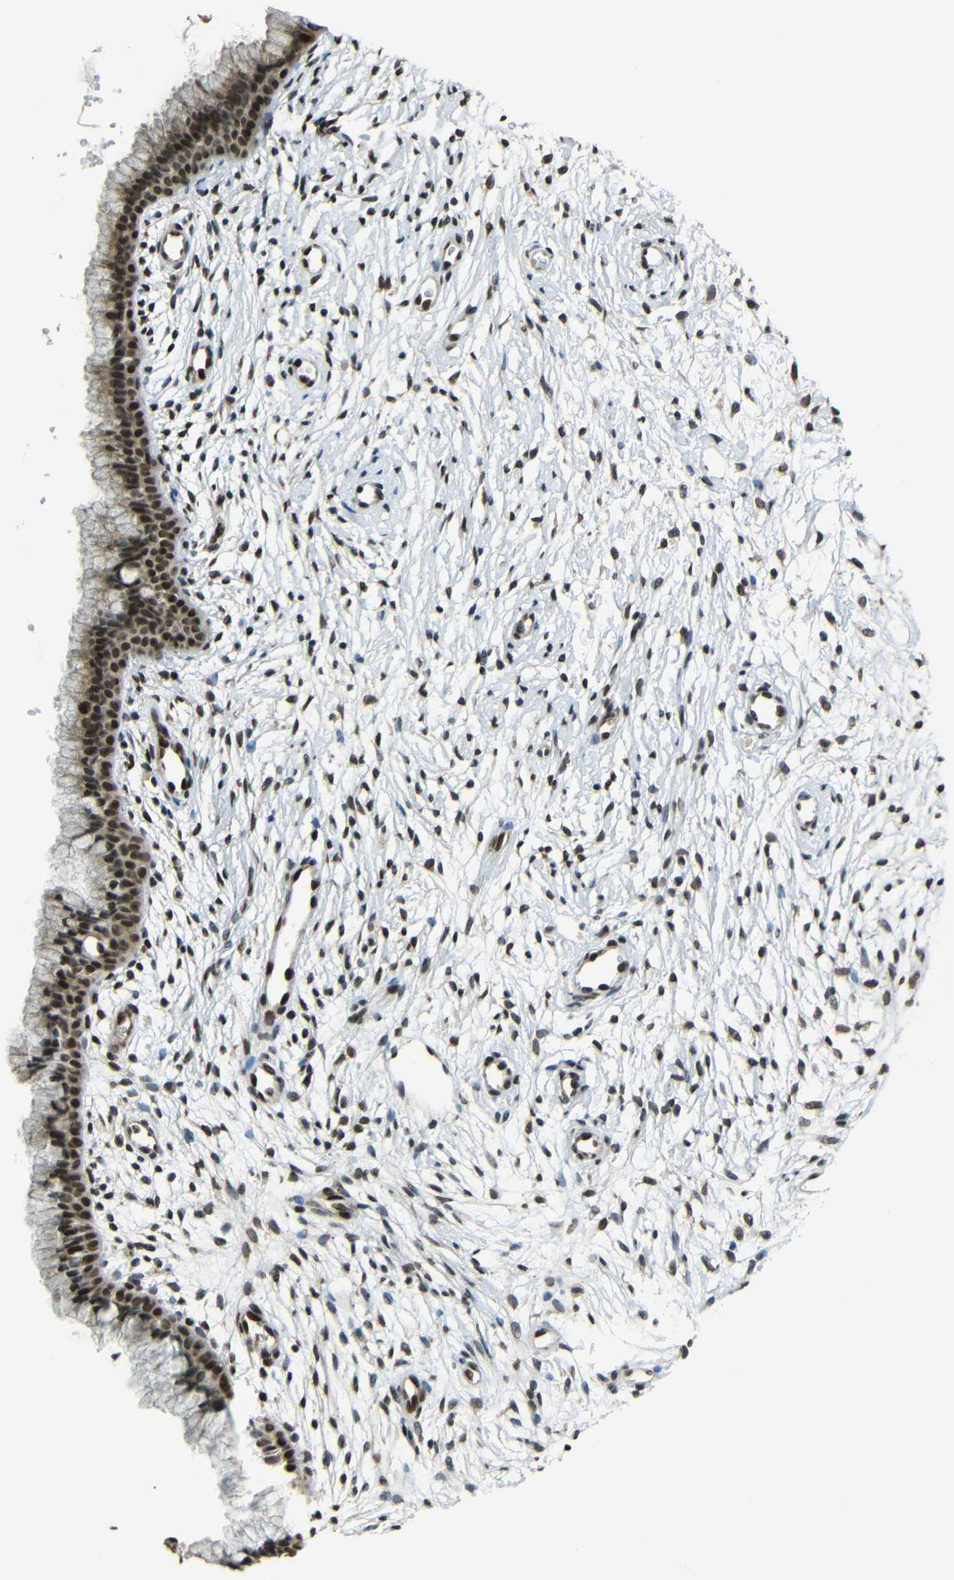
{"staining": {"intensity": "moderate", "quantity": "25%-75%", "location": "nuclear"}, "tissue": "cervix", "cell_type": "Glandular cells", "image_type": "normal", "snomed": [{"axis": "morphology", "description": "Normal tissue, NOS"}, {"axis": "topography", "description": "Cervix"}], "caption": "The micrograph shows a brown stain indicating the presence of a protein in the nuclear of glandular cells in cervix. The staining is performed using DAB brown chromogen to label protein expression. The nuclei are counter-stained blue using hematoxylin.", "gene": "PSIP1", "patient": {"sex": "female", "age": 39}}